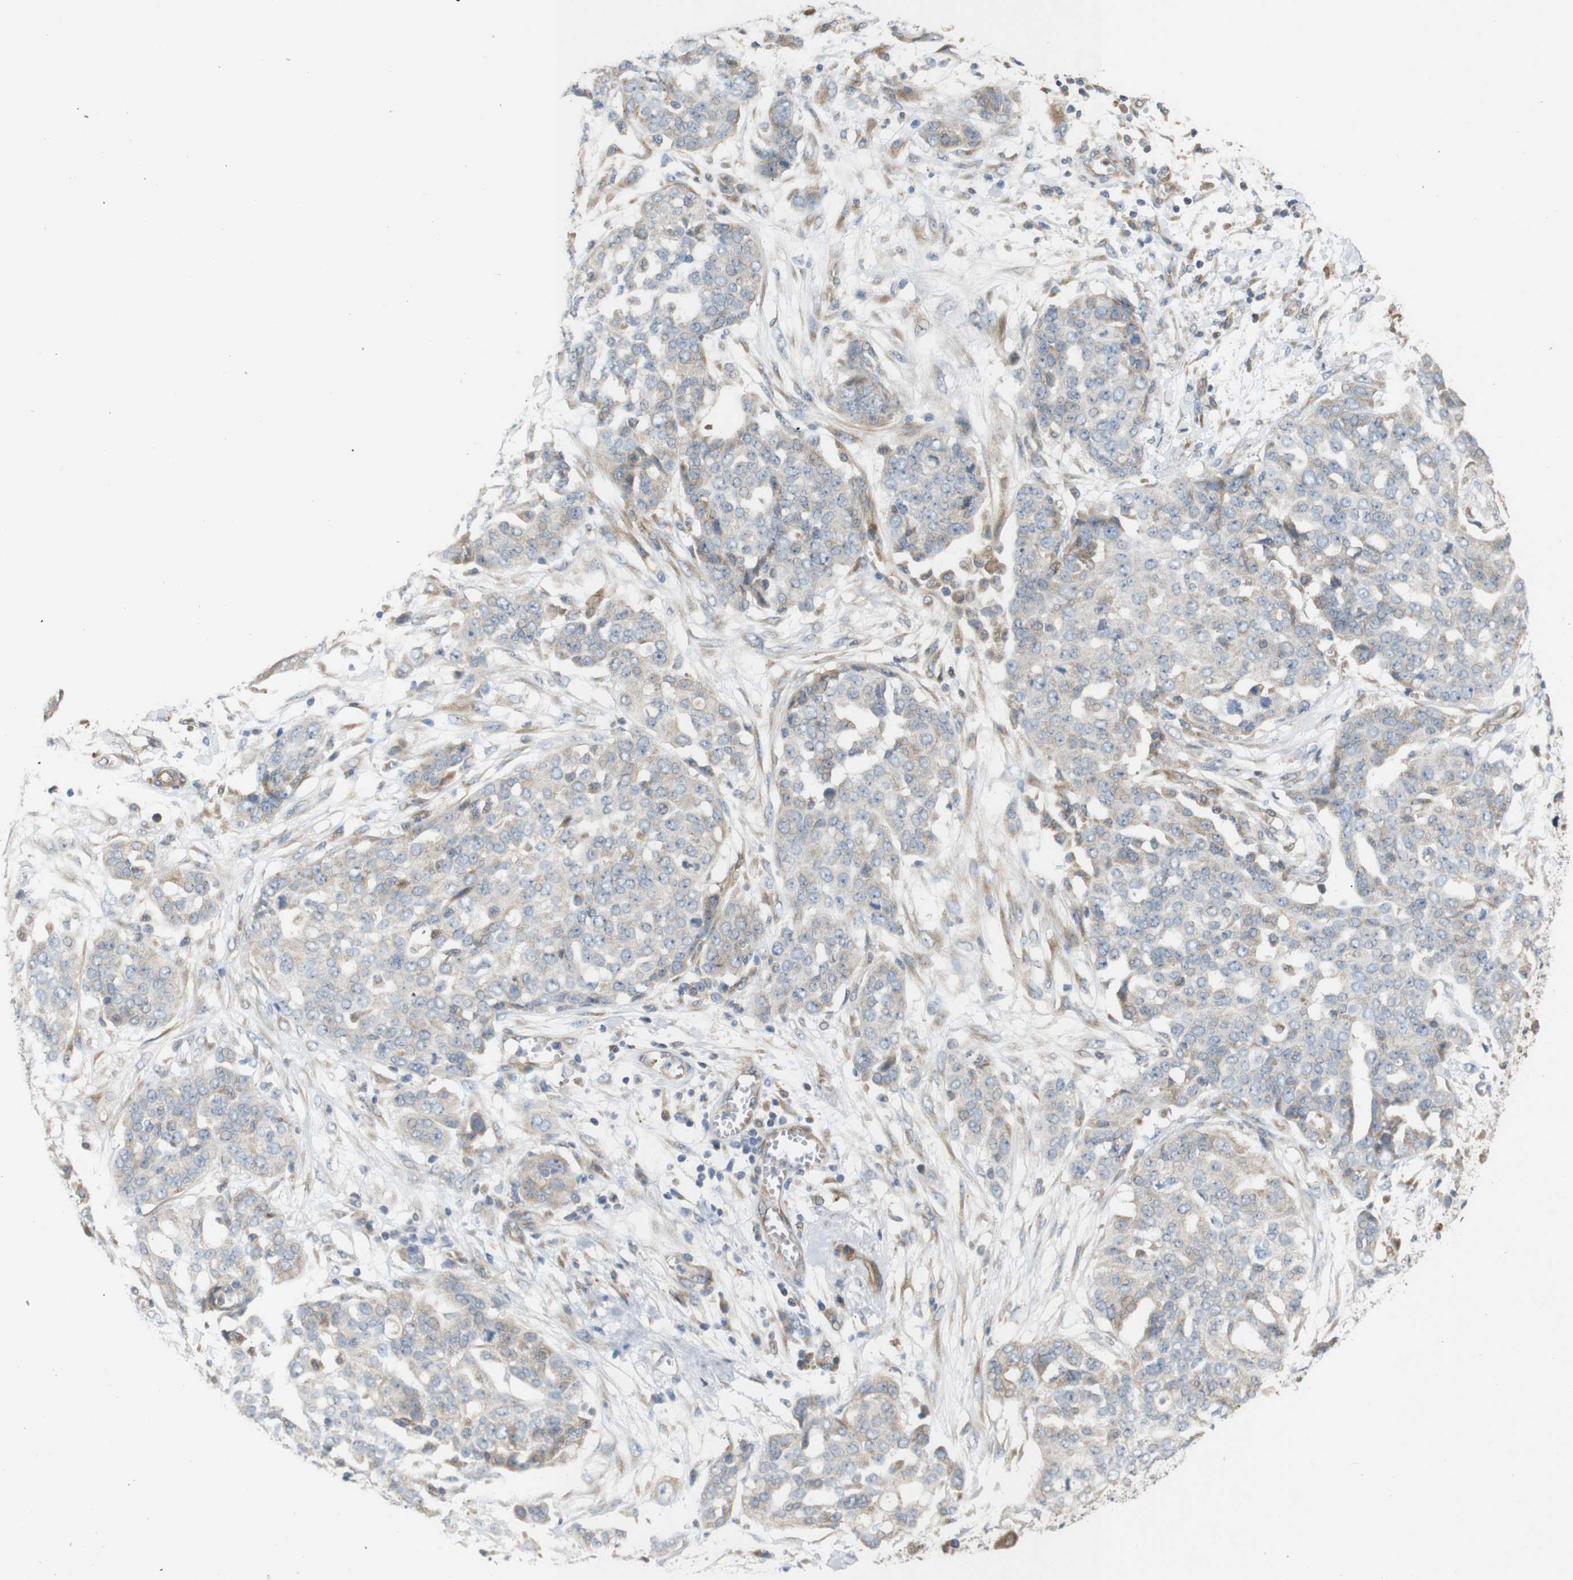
{"staining": {"intensity": "negative", "quantity": "none", "location": "none"}, "tissue": "ovarian cancer", "cell_type": "Tumor cells", "image_type": "cancer", "snomed": [{"axis": "morphology", "description": "Cystadenocarcinoma, serous, NOS"}, {"axis": "topography", "description": "Soft tissue"}, {"axis": "topography", "description": "Ovary"}], "caption": "Tumor cells show no significant protein staining in ovarian cancer. Nuclei are stained in blue.", "gene": "RPTOR", "patient": {"sex": "female", "age": 57}}